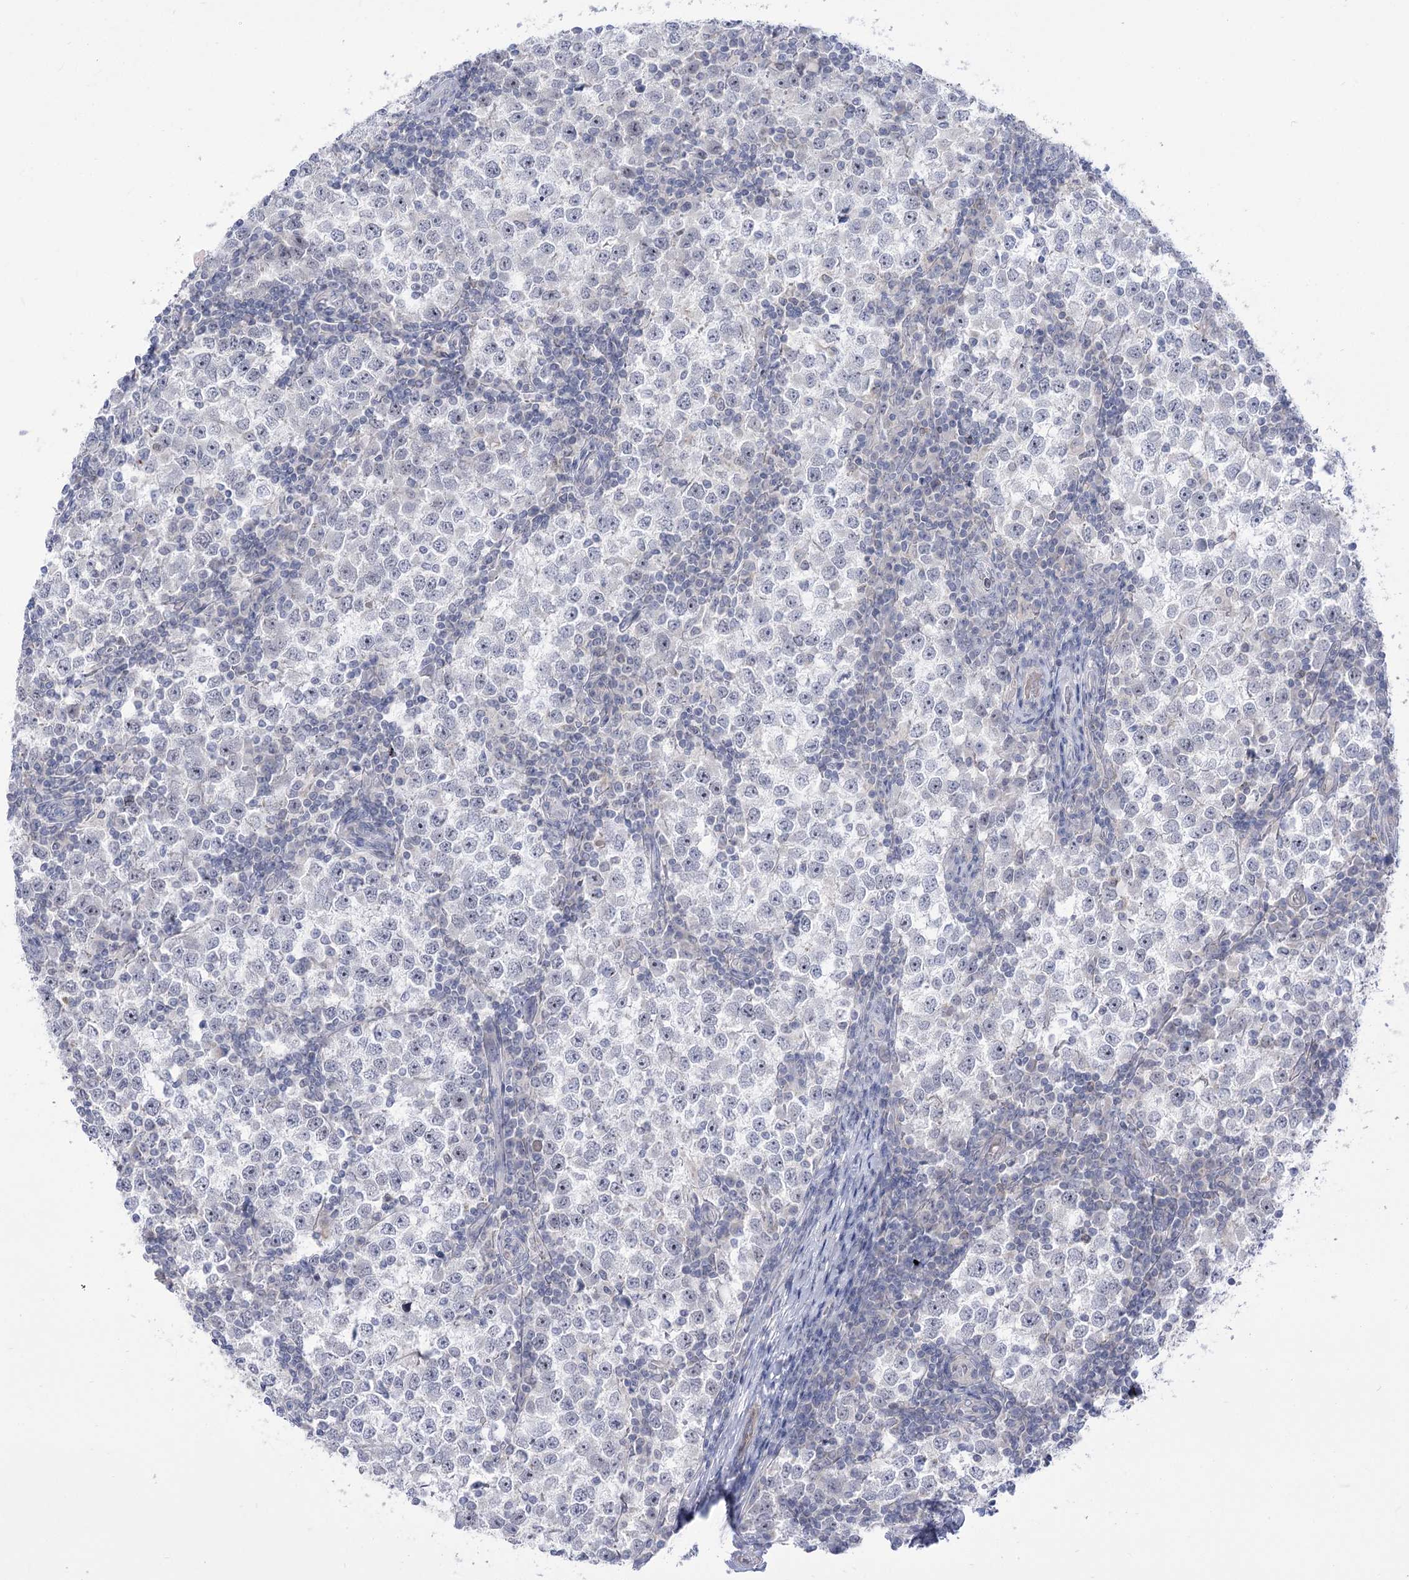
{"staining": {"intensity": "negative", "quantity": "none", "location": "none"}, "tissue": "testis cancer", "cell_type": "Tumor cells", "image_type": "cancer", "snomed": [{"axis": "morphology", "description": "Seminoma, NOS"}, {"axis": "topography", "description": "Testis"}], "caption": "Tumor cells show no significant positivity in testis cancer (seminoma). Nuclei are stained in blue.", "gene": "HELT", "patient": {"sex": "male", "age": 65}}